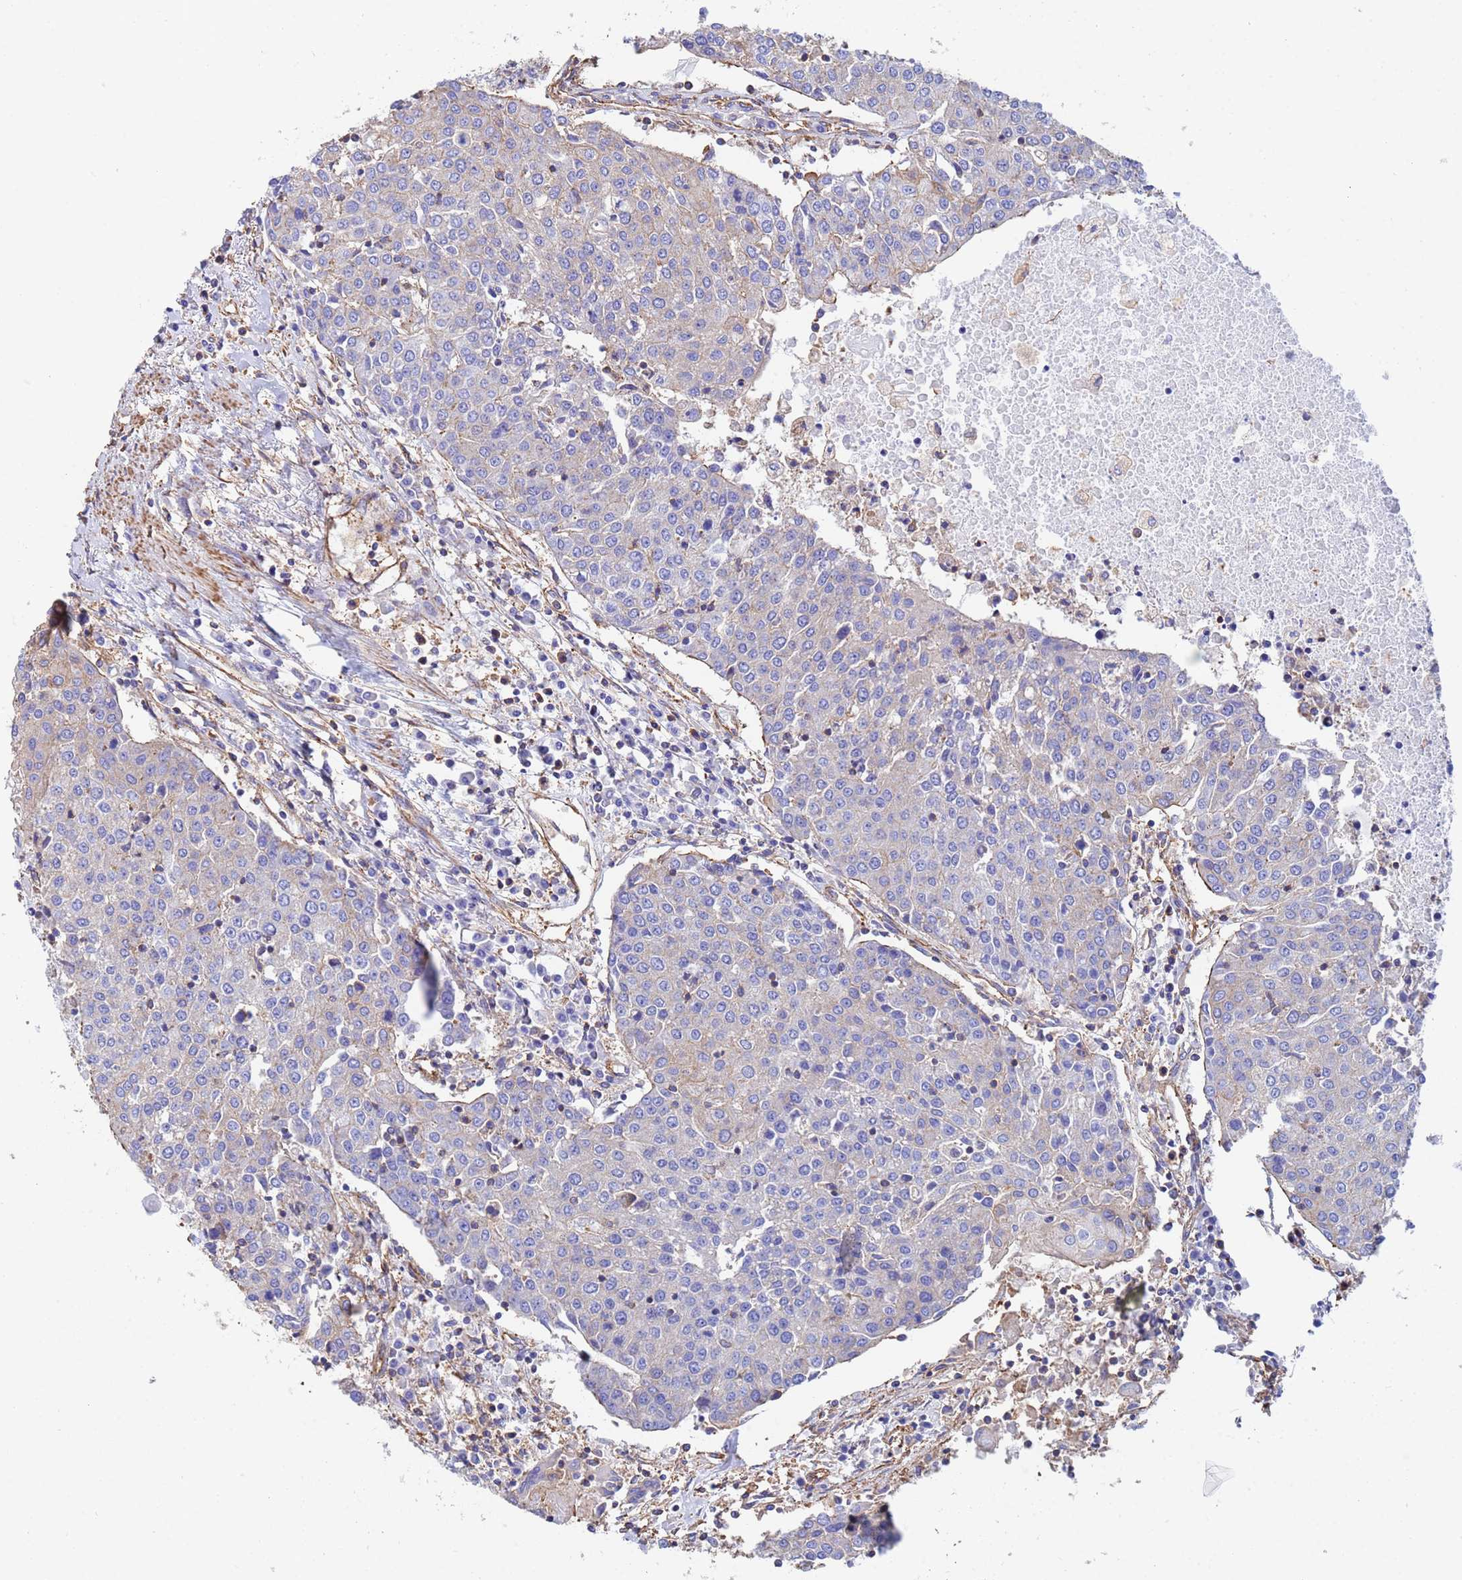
{"staining": {"intensity": "negative", "quantity": "none", "location": "none"}, "tissue": "urothelial cancer", "cell_type": "Tumor cells", "image_type": "cancer", "snomed": [{"axis": "morphology", "description": "Urothelial carcinoma, High grade"}, {"axis": "topography", "description": "Urinary bladder"}], "caption": "An immunohistochemistry micrograph of urothelial cancer is shown. There is no staining in tumor cells of urothelial cancer.", "gene": "MYL12A", "patient": {"sex": "female", "age": 85}}